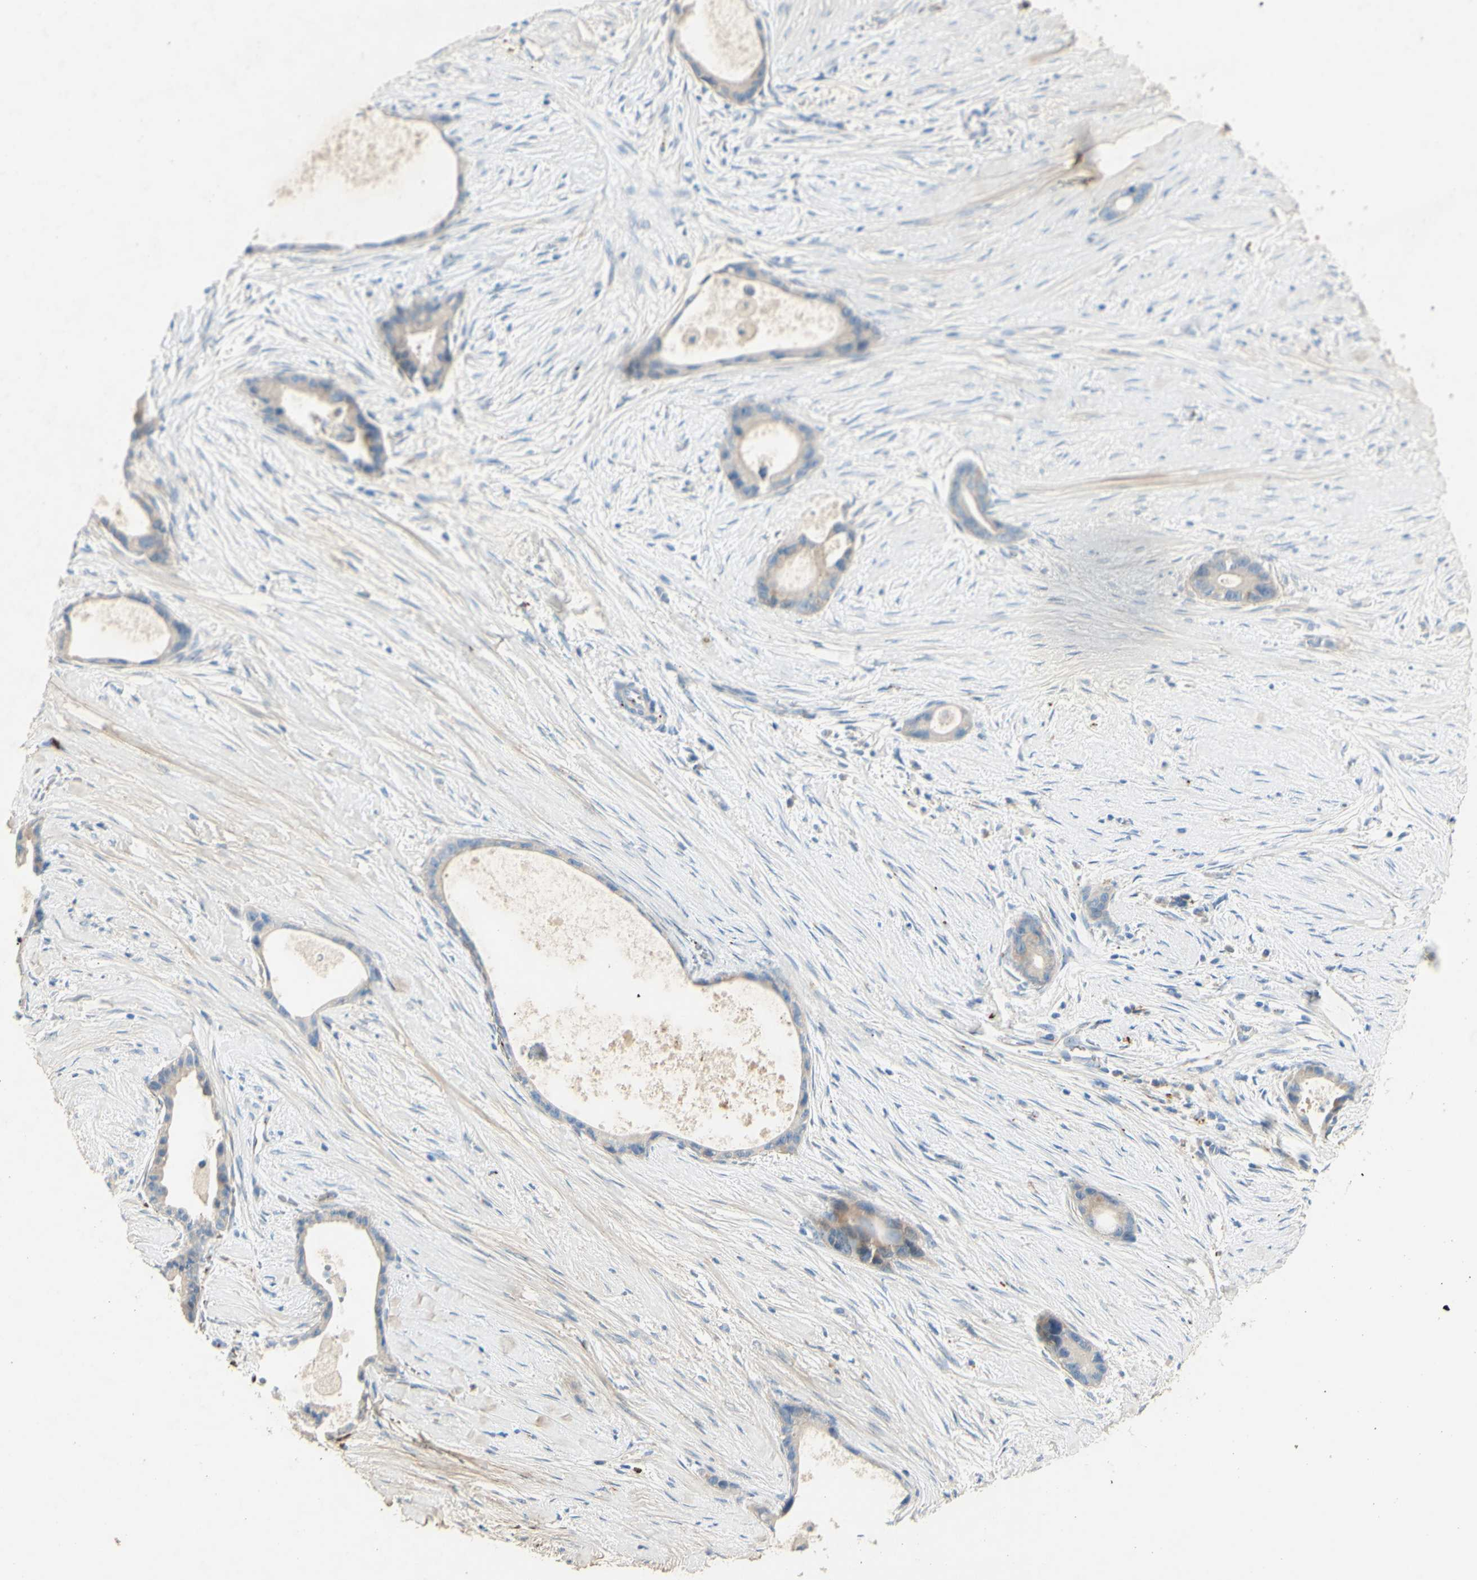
{"staining": {"intensity": "weak", "quantity": "25%-75%", "location": "cytoplasmic/membranous"}, "tissue": "liver cancer", "cell_type": "Tumor cells", "image_type": "cancer", "snomed": [{"axis": "morphology", "description": "Cholangiocarcinoma"}, {"axis": "topography", "description": "Liver"}], "caption": "This image exhibits liver cancer (cholangiocarcinoma) stained with IHC to label a protein in brown. The cytoplasmic/membranous of tumor cells show weak positivity for the protein. Nuclei are counter-stained blue.", "gene": "GAN", "patient": {"sex": "female", "age": 55}}